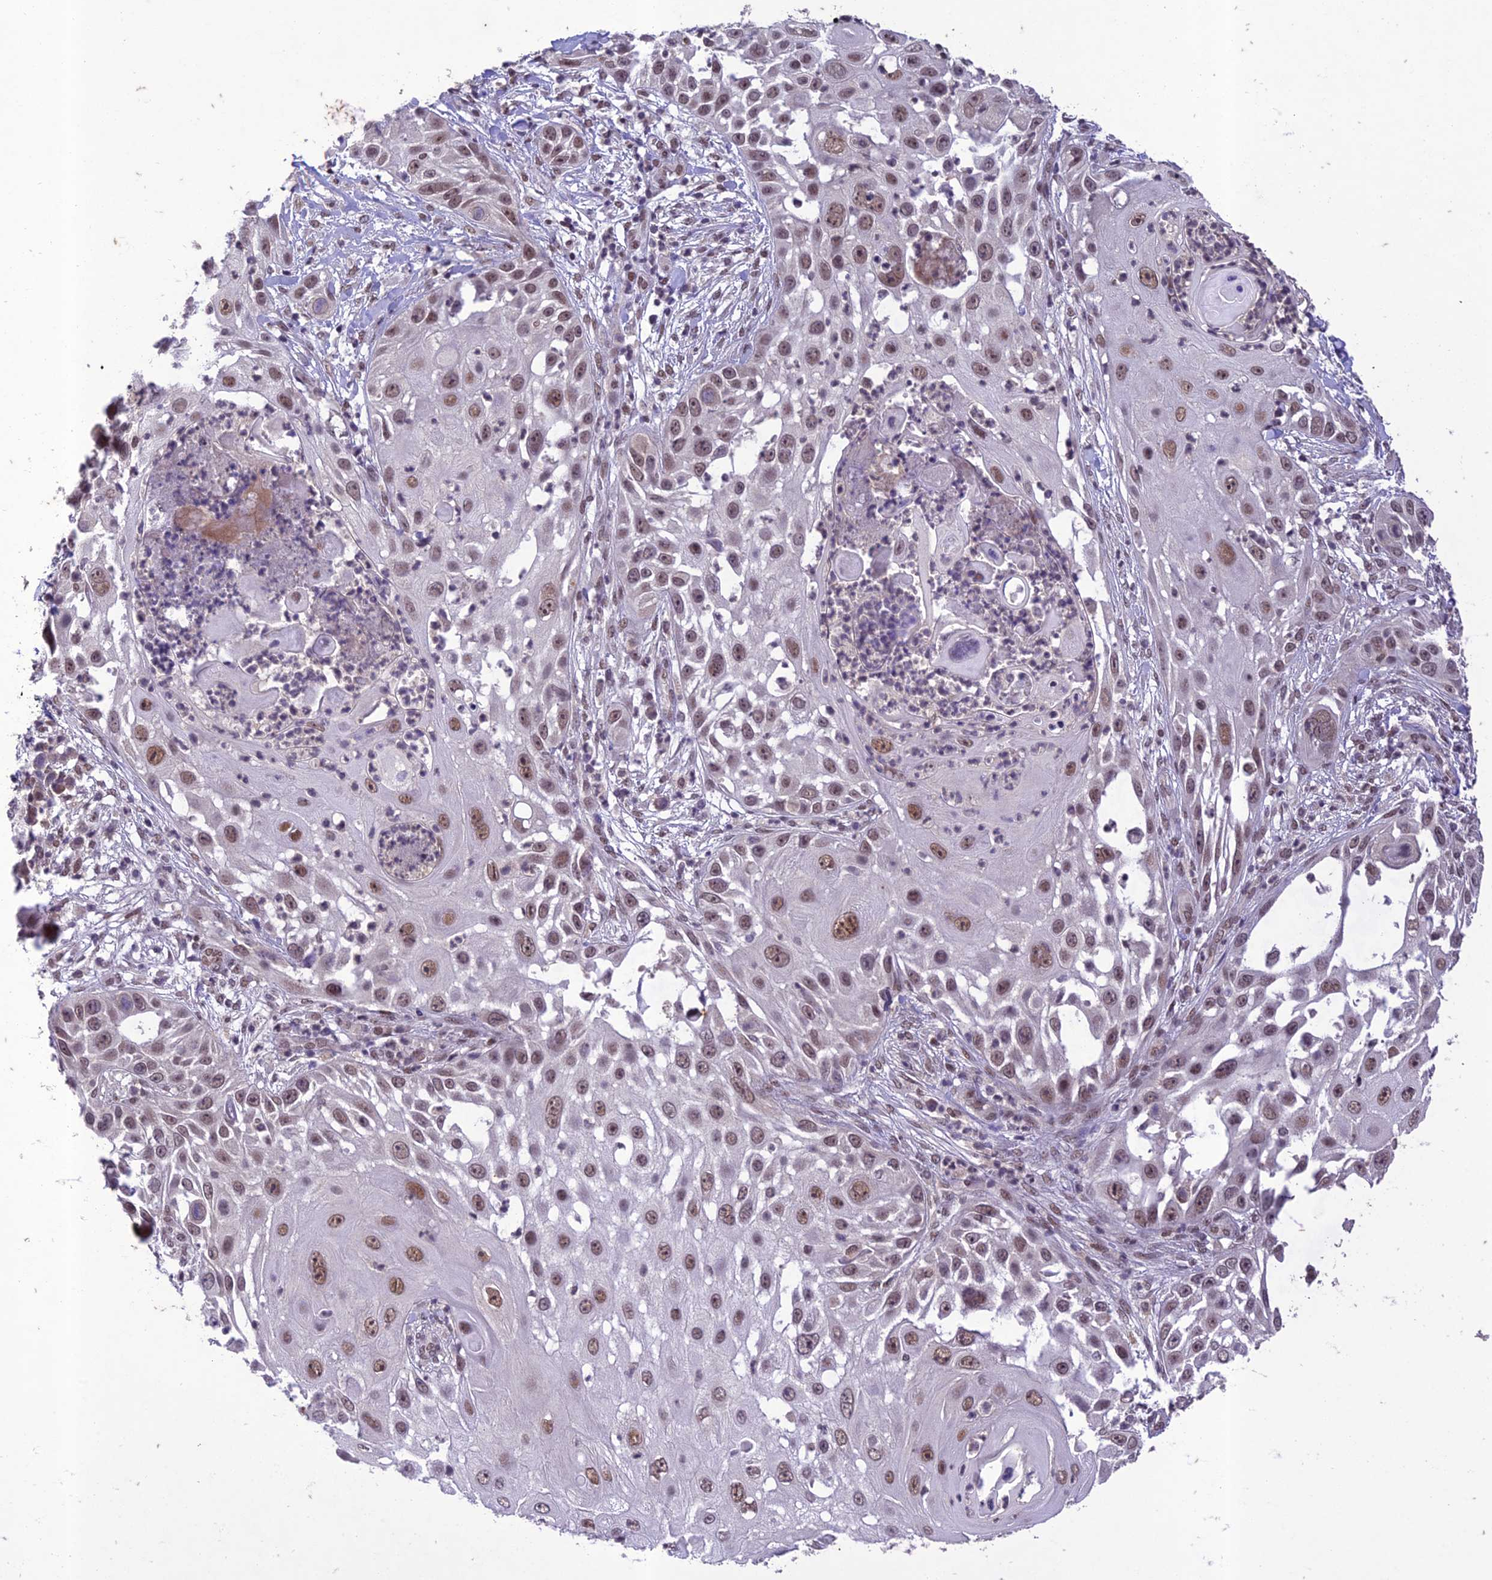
{"staining": {"intensity": "moderate", "quantity": ">75%", "location": "nuclear"}, "tissue": "skin cancer", "cell_type": "Tumor cells", "image_type": "cancer", "snomed": [{"axis": "morphology", "description": "Squamous cell carcinoma, NOS"}, {"axis": "topography", "description": "Skin"}], "caption": "Immunohistochemical staining of squamous cell carcinoma (skin) reveals medium levels of moderate nuclear protein positivity in about >75% of tumor cells.", "gene": "POP4", "patient": {"sex": "female", "age": 44}}